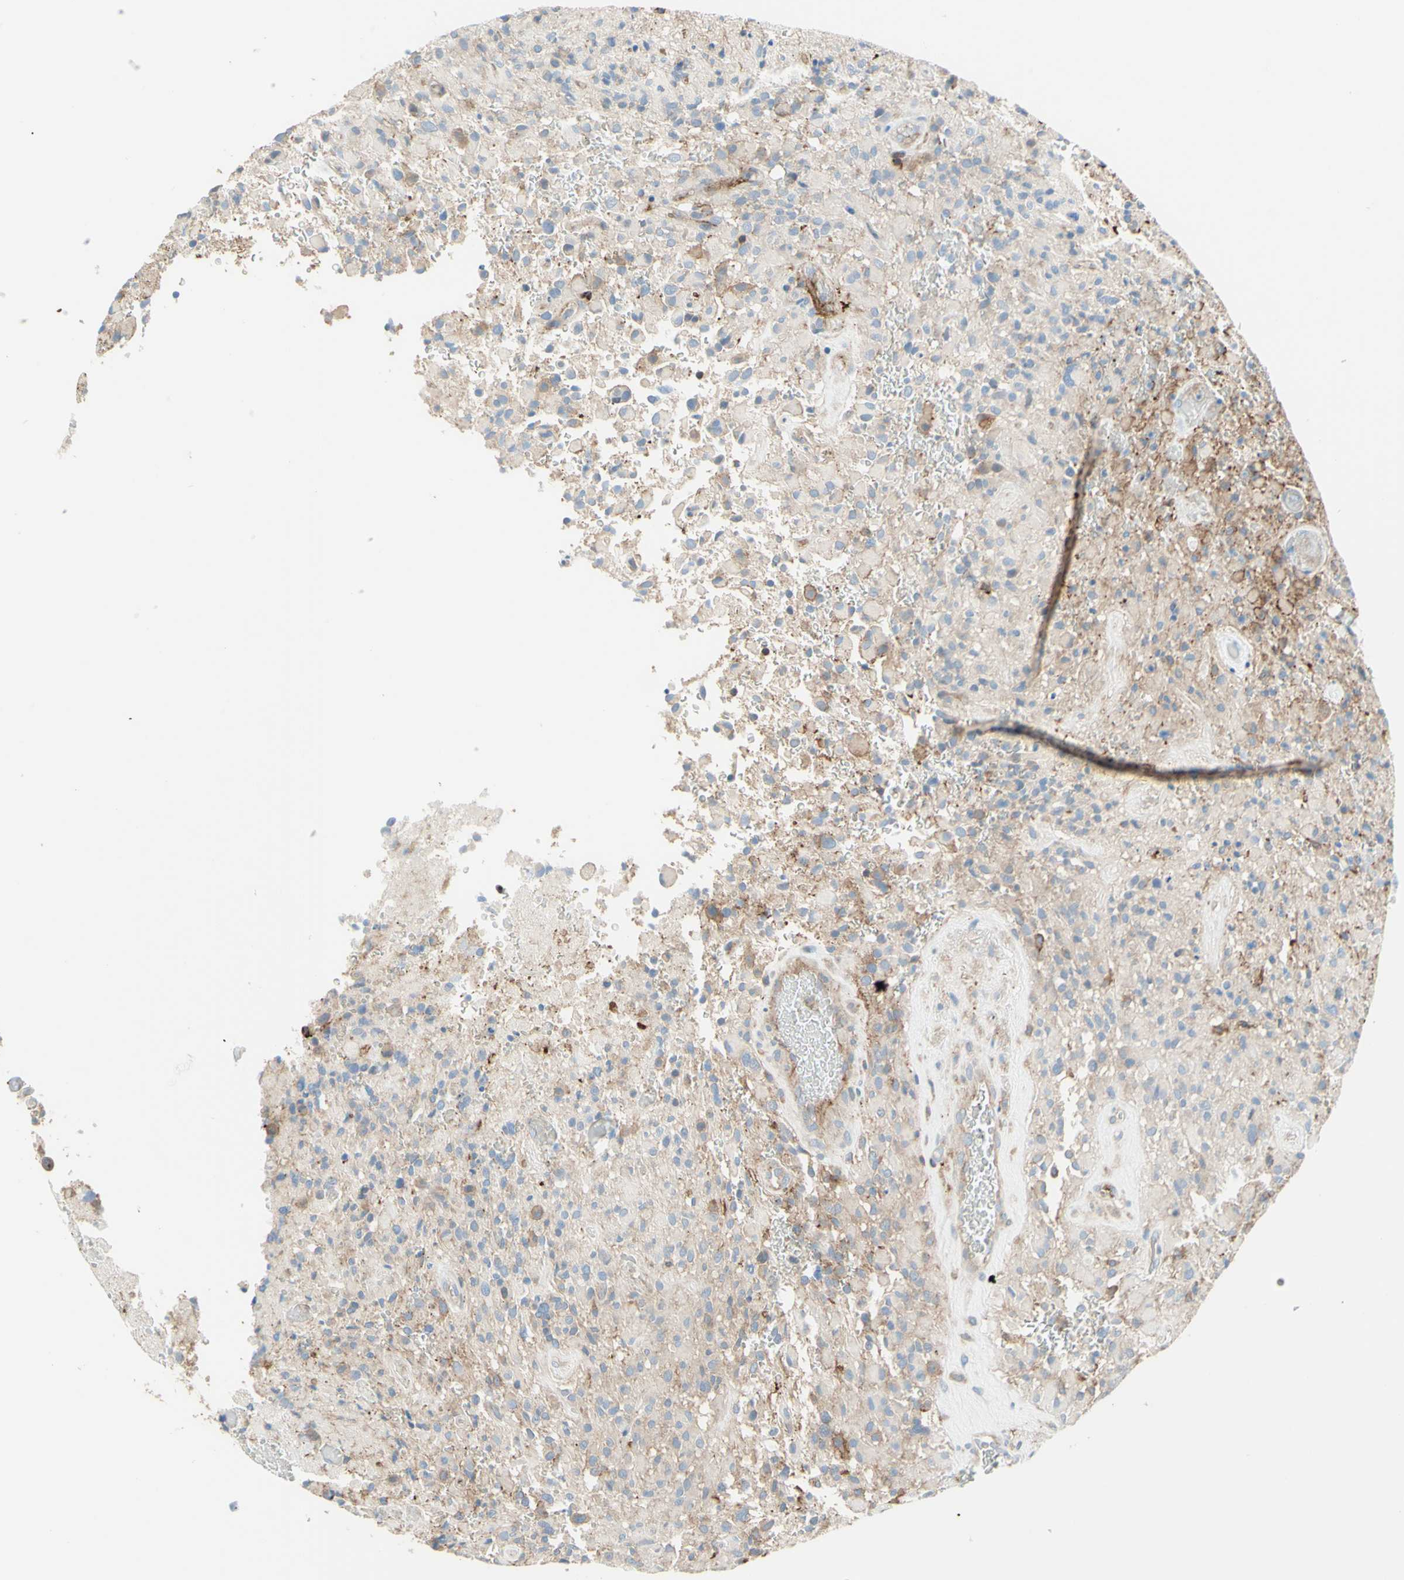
{"staining": {"intensity": "weak", "quantity": "25%-75%", "location": "cytoplasmic/membranous"}, "tissue": "glioma", "cell_type": "Tumor cells", "image_type": "cancer", "snomed": [{"axis": "morphology", "description": "Glioma, malignant, High grade"}, {"axis": "topography", "description": "Brain"}], "caption": "A high-resolution histopathology image shows IHC staining of malignant high-grade glioma, which exhibits weak cytoplasmic/membranous positivity in approximately 25%-75% of tumor cells. Ihc stains the protein of interest in brown and the nuclei are stained blue.", "gene": "SEMA4C", "patient": {"sex": "male", "age": 71}}